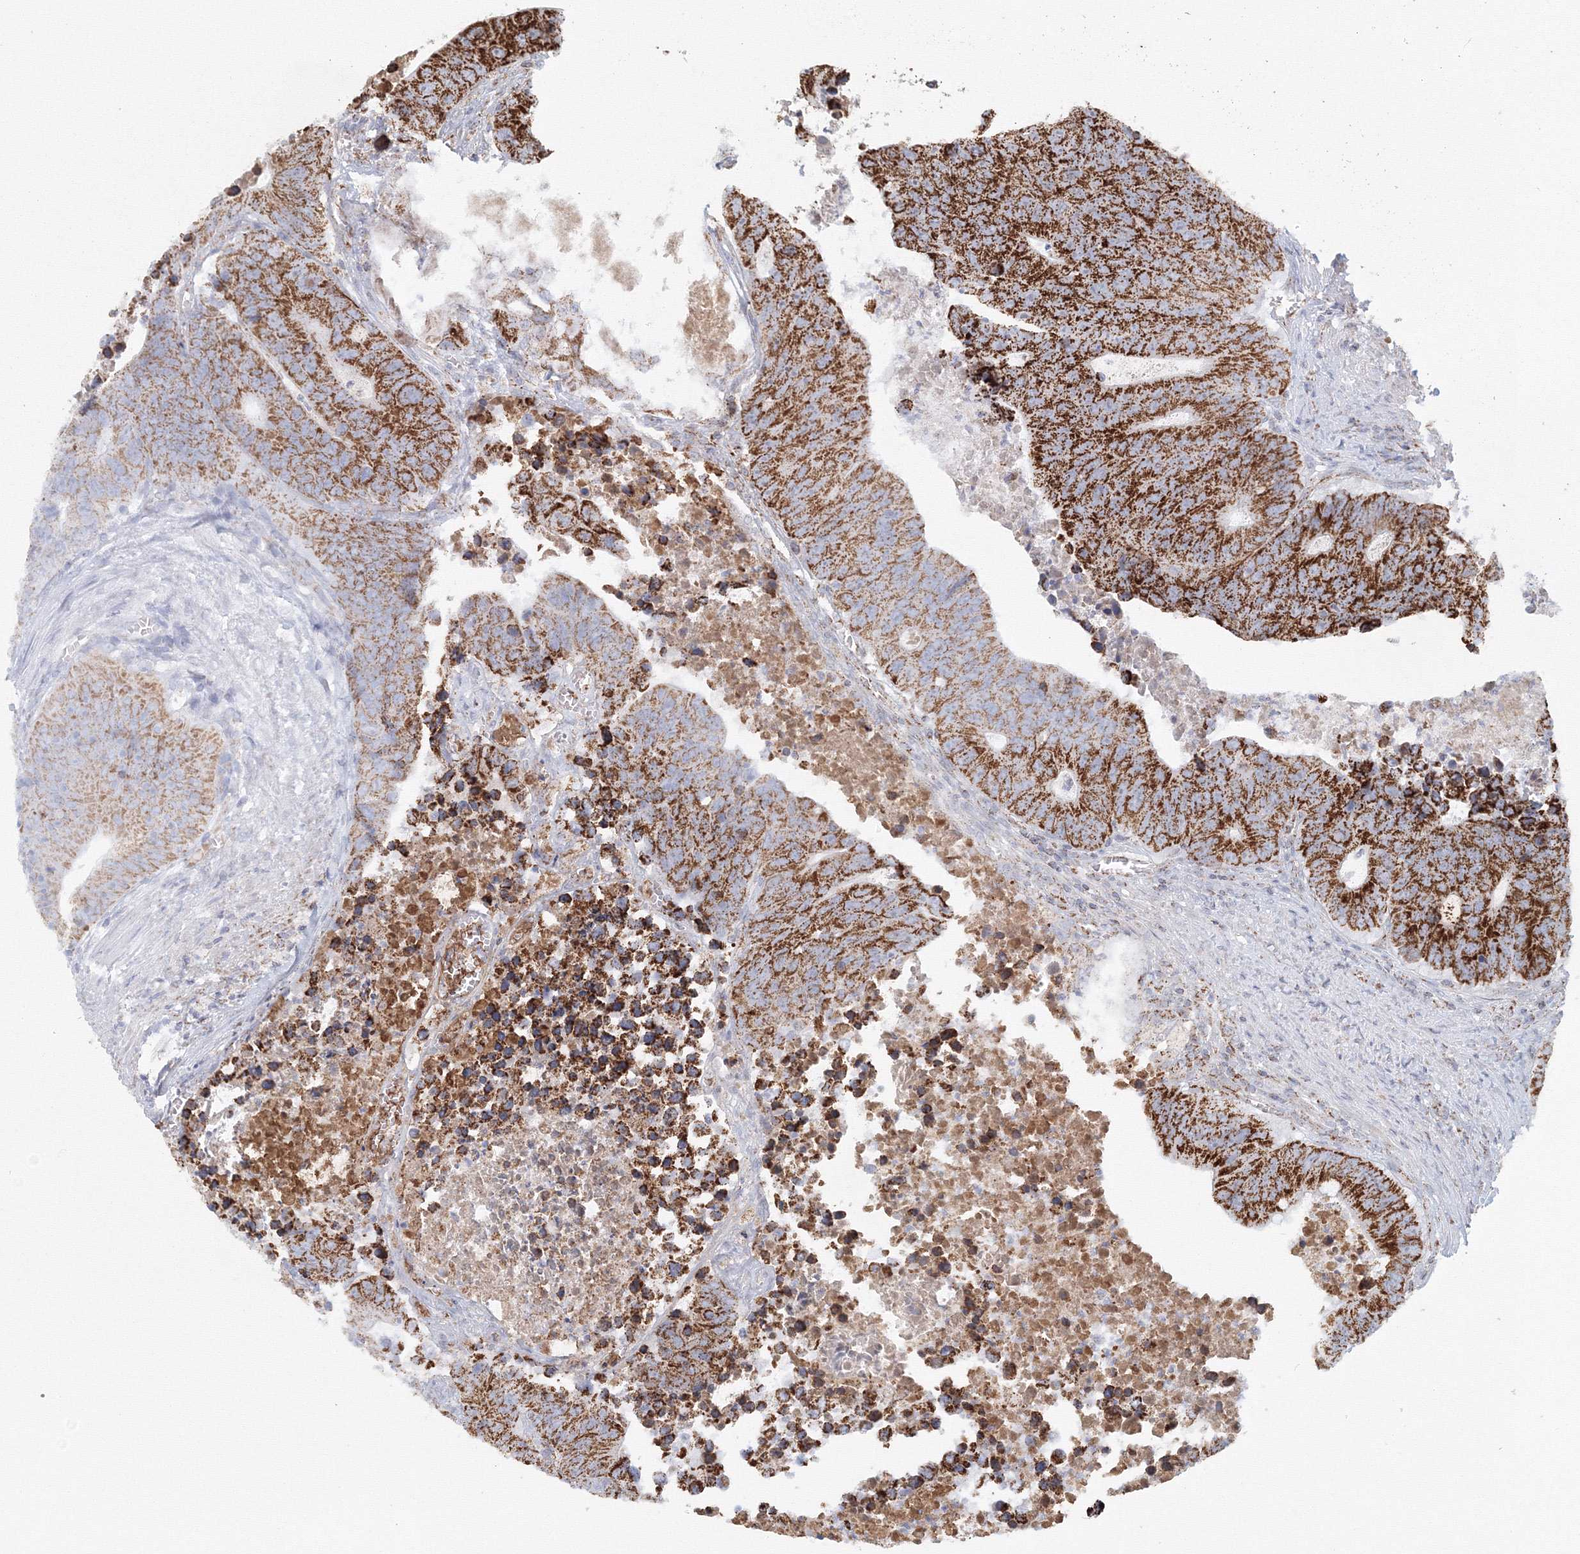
{"staining": {"intensity": "strong", "quantity": ">75%", "location": "cytoplasmic/membranous"}, "tissue": "colorectal cancer", "cell_type": "Tumor cells", "image_type": "cancer", "snomed": [{"axis": "morphology", "description": "Adenocarcinoma, NOS"}, {"axis": "topography", "description": "Colon"}], "caption": "Colorectal cancer (adenocarcinoma) was stained to show a protein in brown. There is high levels of strong cytoplasmic/membranous expression in approximately >75% of tumor cells.", "gene": "GRPEL1", "patient": {"sex": "male", "age": 87}}